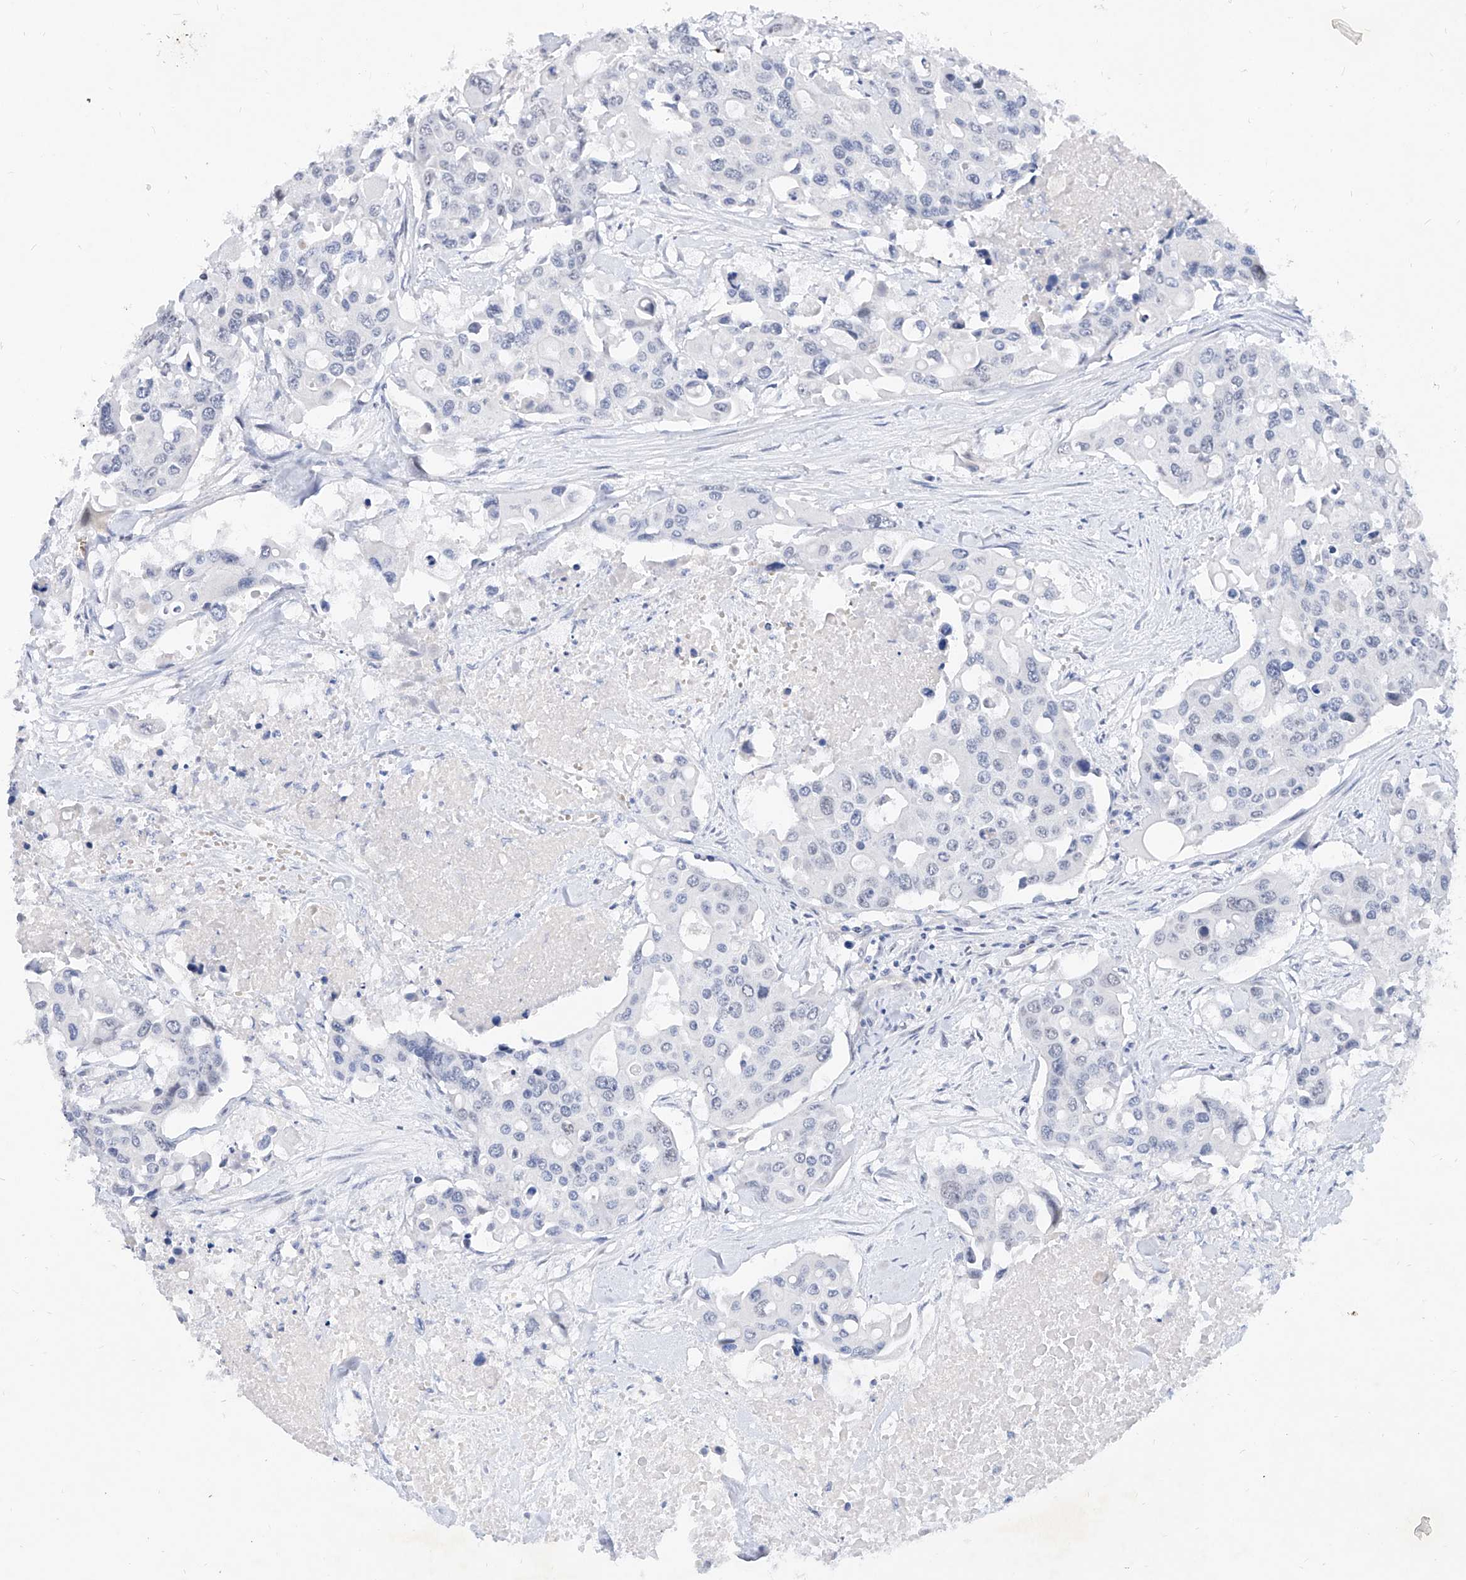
{"staining": {"intensity": "negative", "quantity": "none", "location": "none"}, "tissue": "colorectal cancer", "cell_type": "Tumor cells", "image_type": "cancer", "snomed": [{"axis": "morphology", "description": "Adenocarcinoma, NOS"}, {"axis": "topography", "description": "Colon"}], "caption": "Immunohistochemistry (IHC) image of neoplastic tissue: human colorectal cancer stained with DAB (3,3'-diaminobenzidine) displays no significant protein expression in tumor cells.", "gene": "BPTF", "patient": {"sex": "male", "age": 77}}